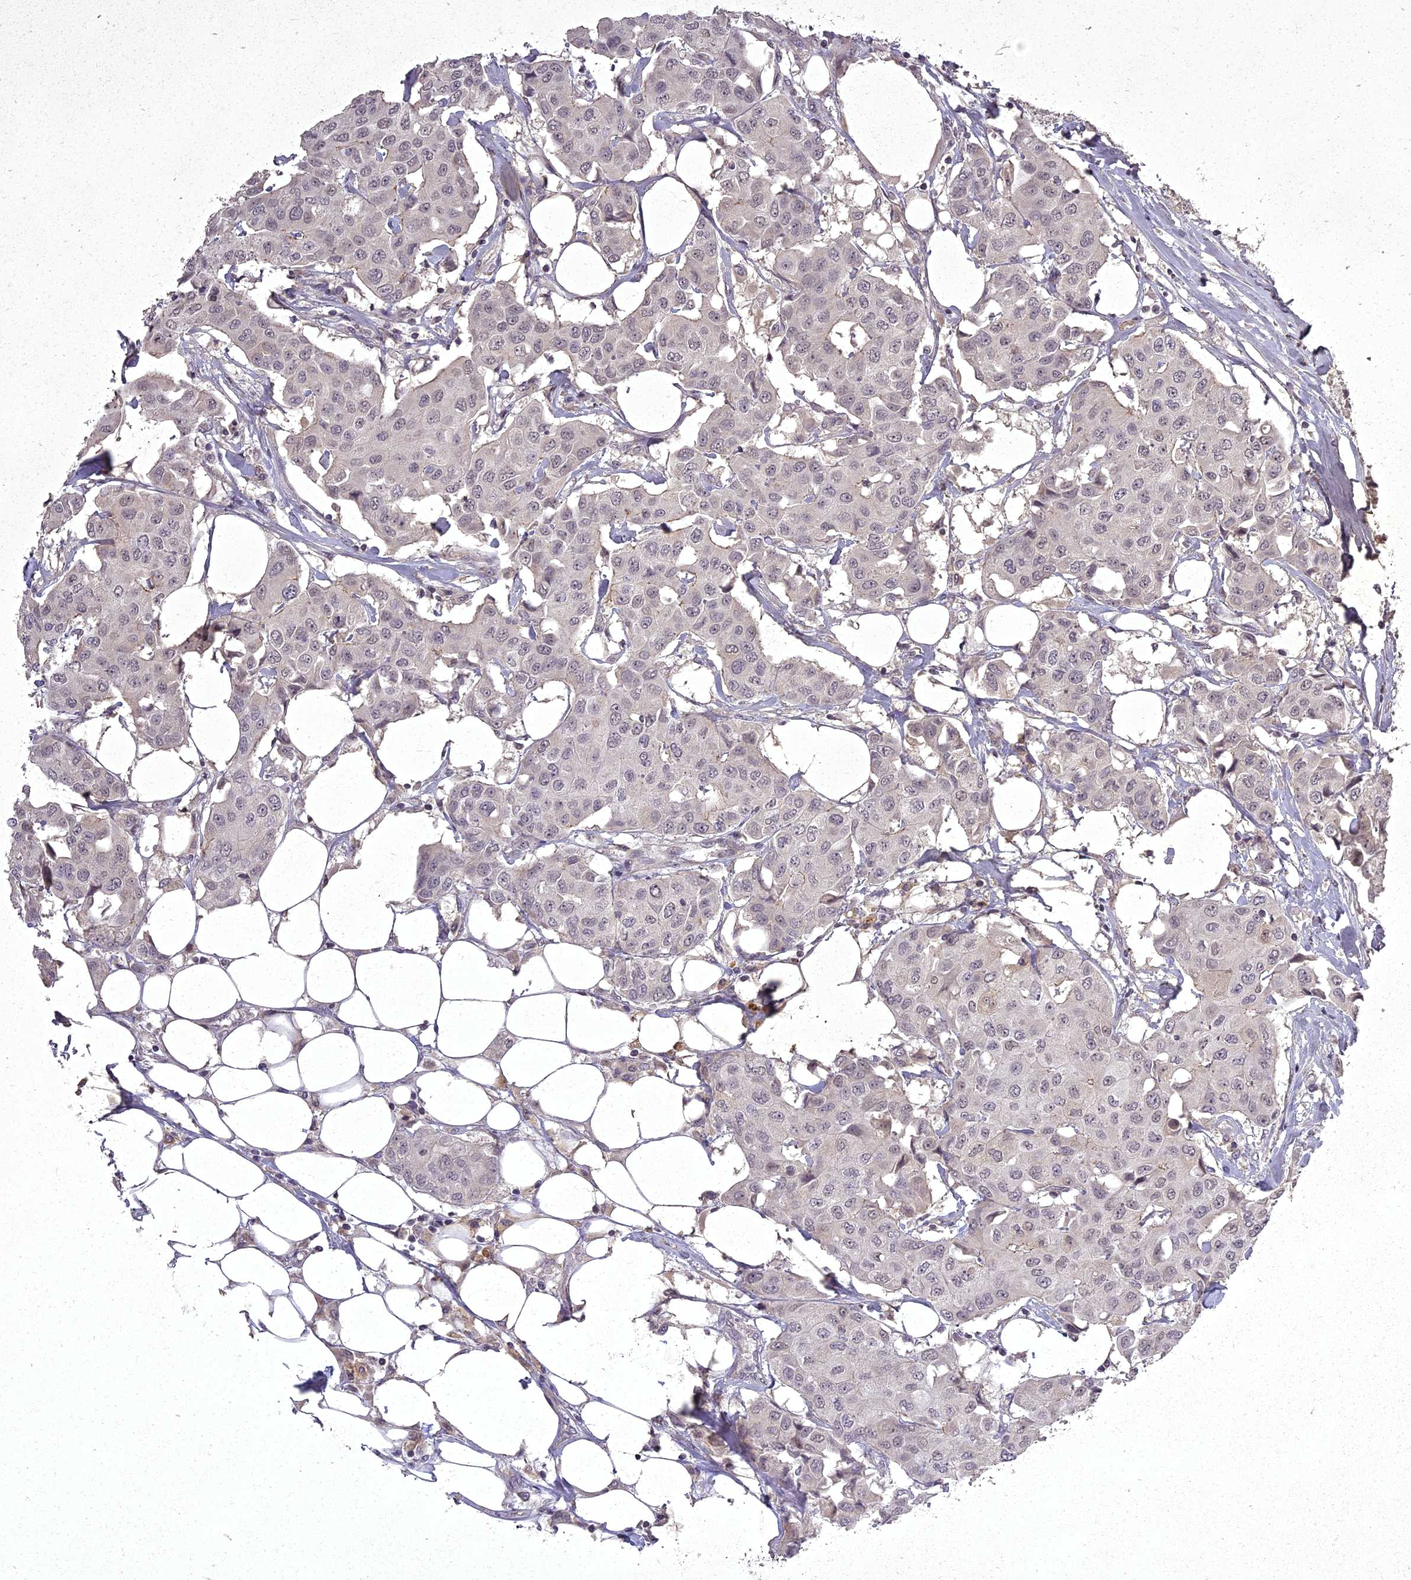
{"staining": {"intensity": "weak", "quantity": "<25%", "location": "nuclear"}, "tissue": "breast cancer", "cell_type": "Tumor cells", "image_type": "cancer", "snomed": [{"axis": "morphology", "description": "Duct carcinoma"}, {"axis": "topography", "description": "Breast"}], "caption": "This photomicrograph is of infiltrating ductal carcinoma (breast) stained with immunohistochemistry (IHC) to label a protein in brown with the nuclei are counter-stained blue. There is no expression in tumor cells.", "gene": "ING5", "patient": {"sex": "female", "age": 80}}